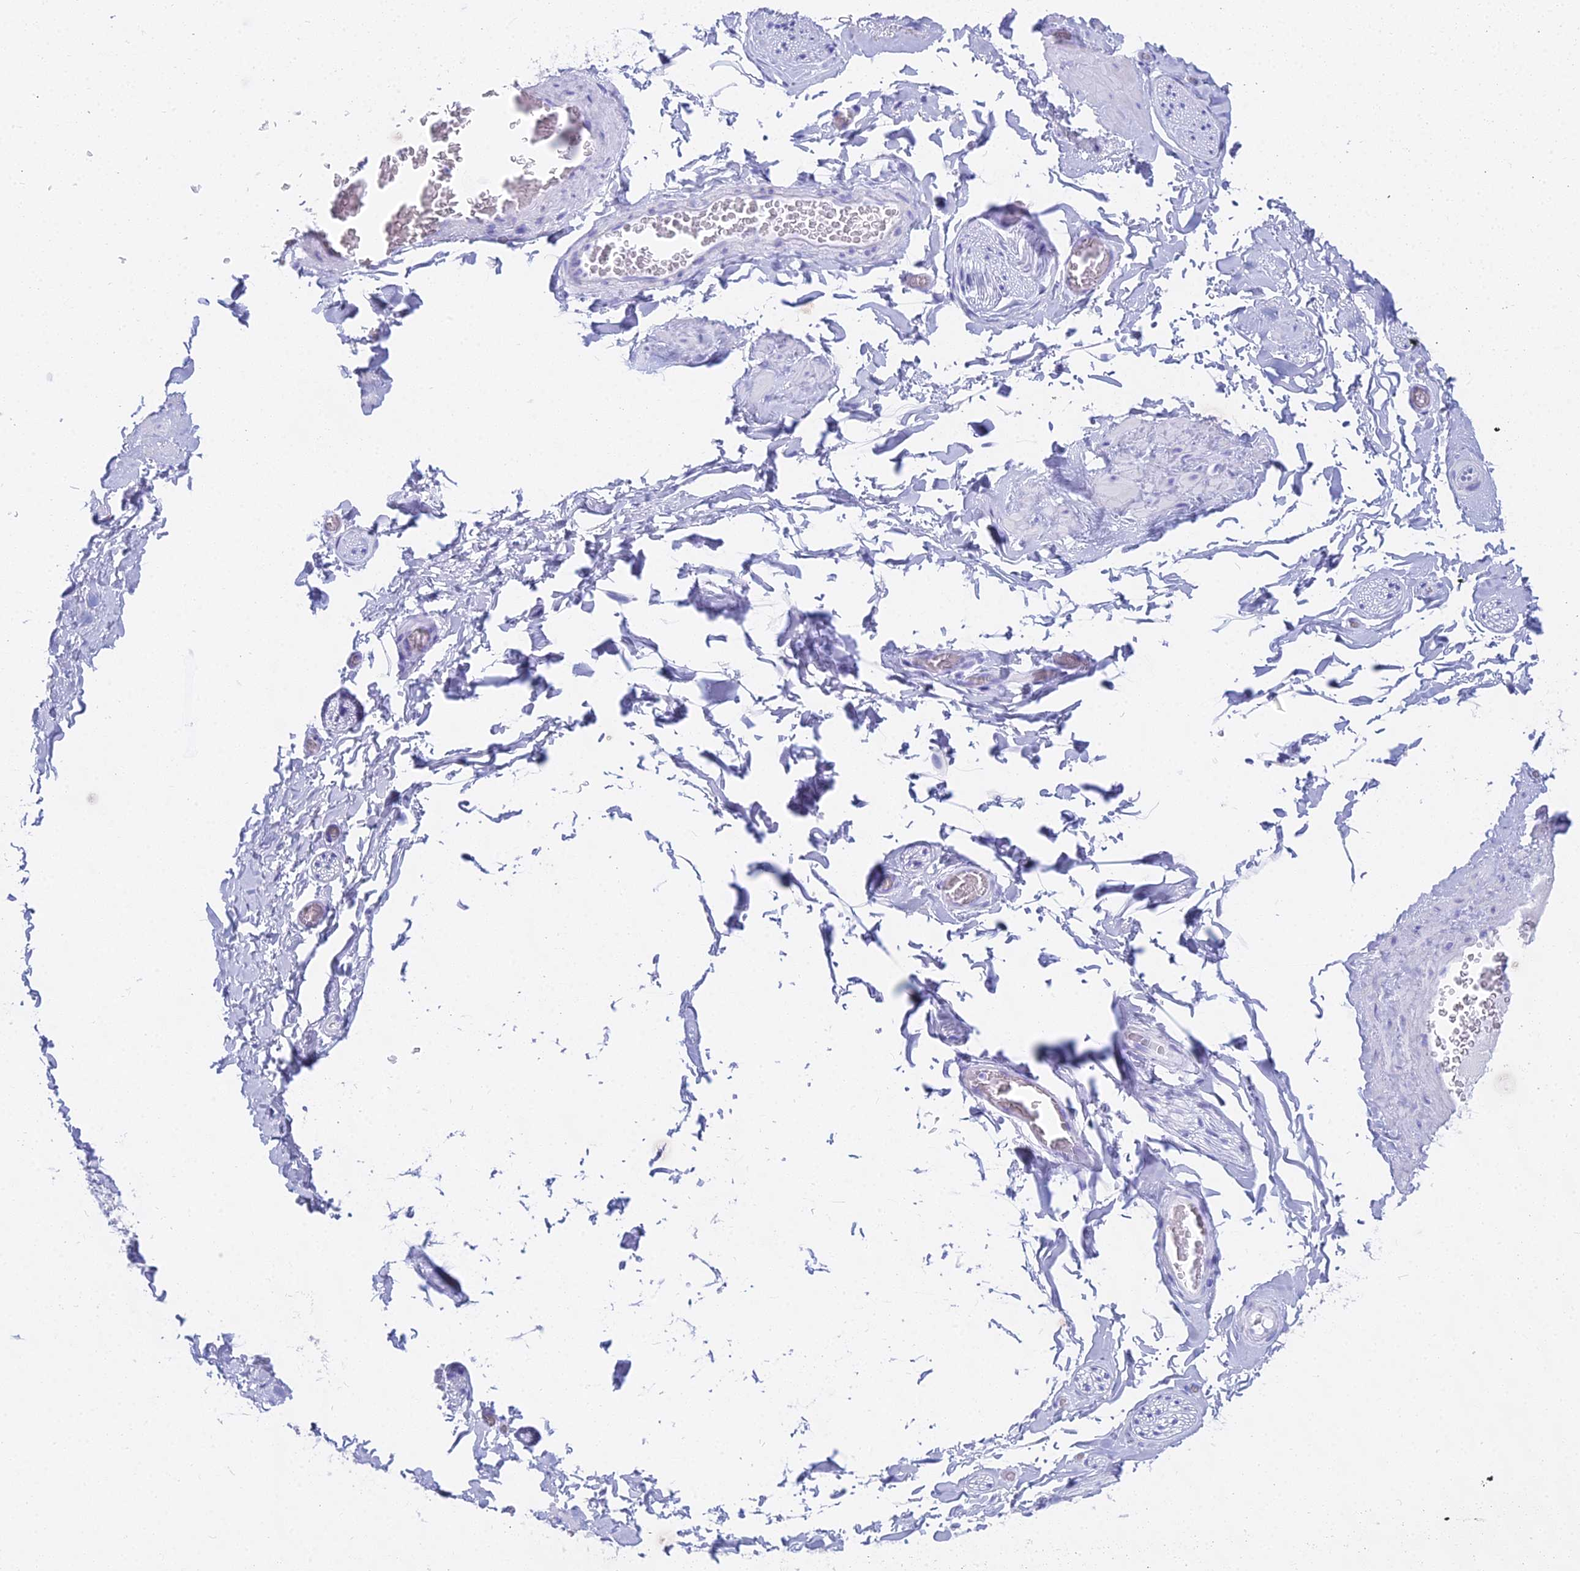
{"staining": {"intensity": "negative", "quantity": "none", "location": "none"}, "tissue": "adipose tissue", "cell_type": "Adipocytes", "image_type": "normal", "snomed": [{"axis": "morphology", "description": "Normal tissue, NOS"}, {"axis": "topography", "description": "Soft tissue"}, {"axis": "topography", "description": "Adipose tissue"}, {"axis": "topography", "description": "Vascular tissue"}, {"axis": "topography", "description": "Peripheral nerve tissue"}], "caption": "IHC micrograph of unremarkable adipose tissue: human adipose tissue stained with DAB (3,3'-diaminobenzidine) displays no significant protein expression in adipocytes.", "gene": "CGB1", "patient": {"sex": "male", "age": 46}}